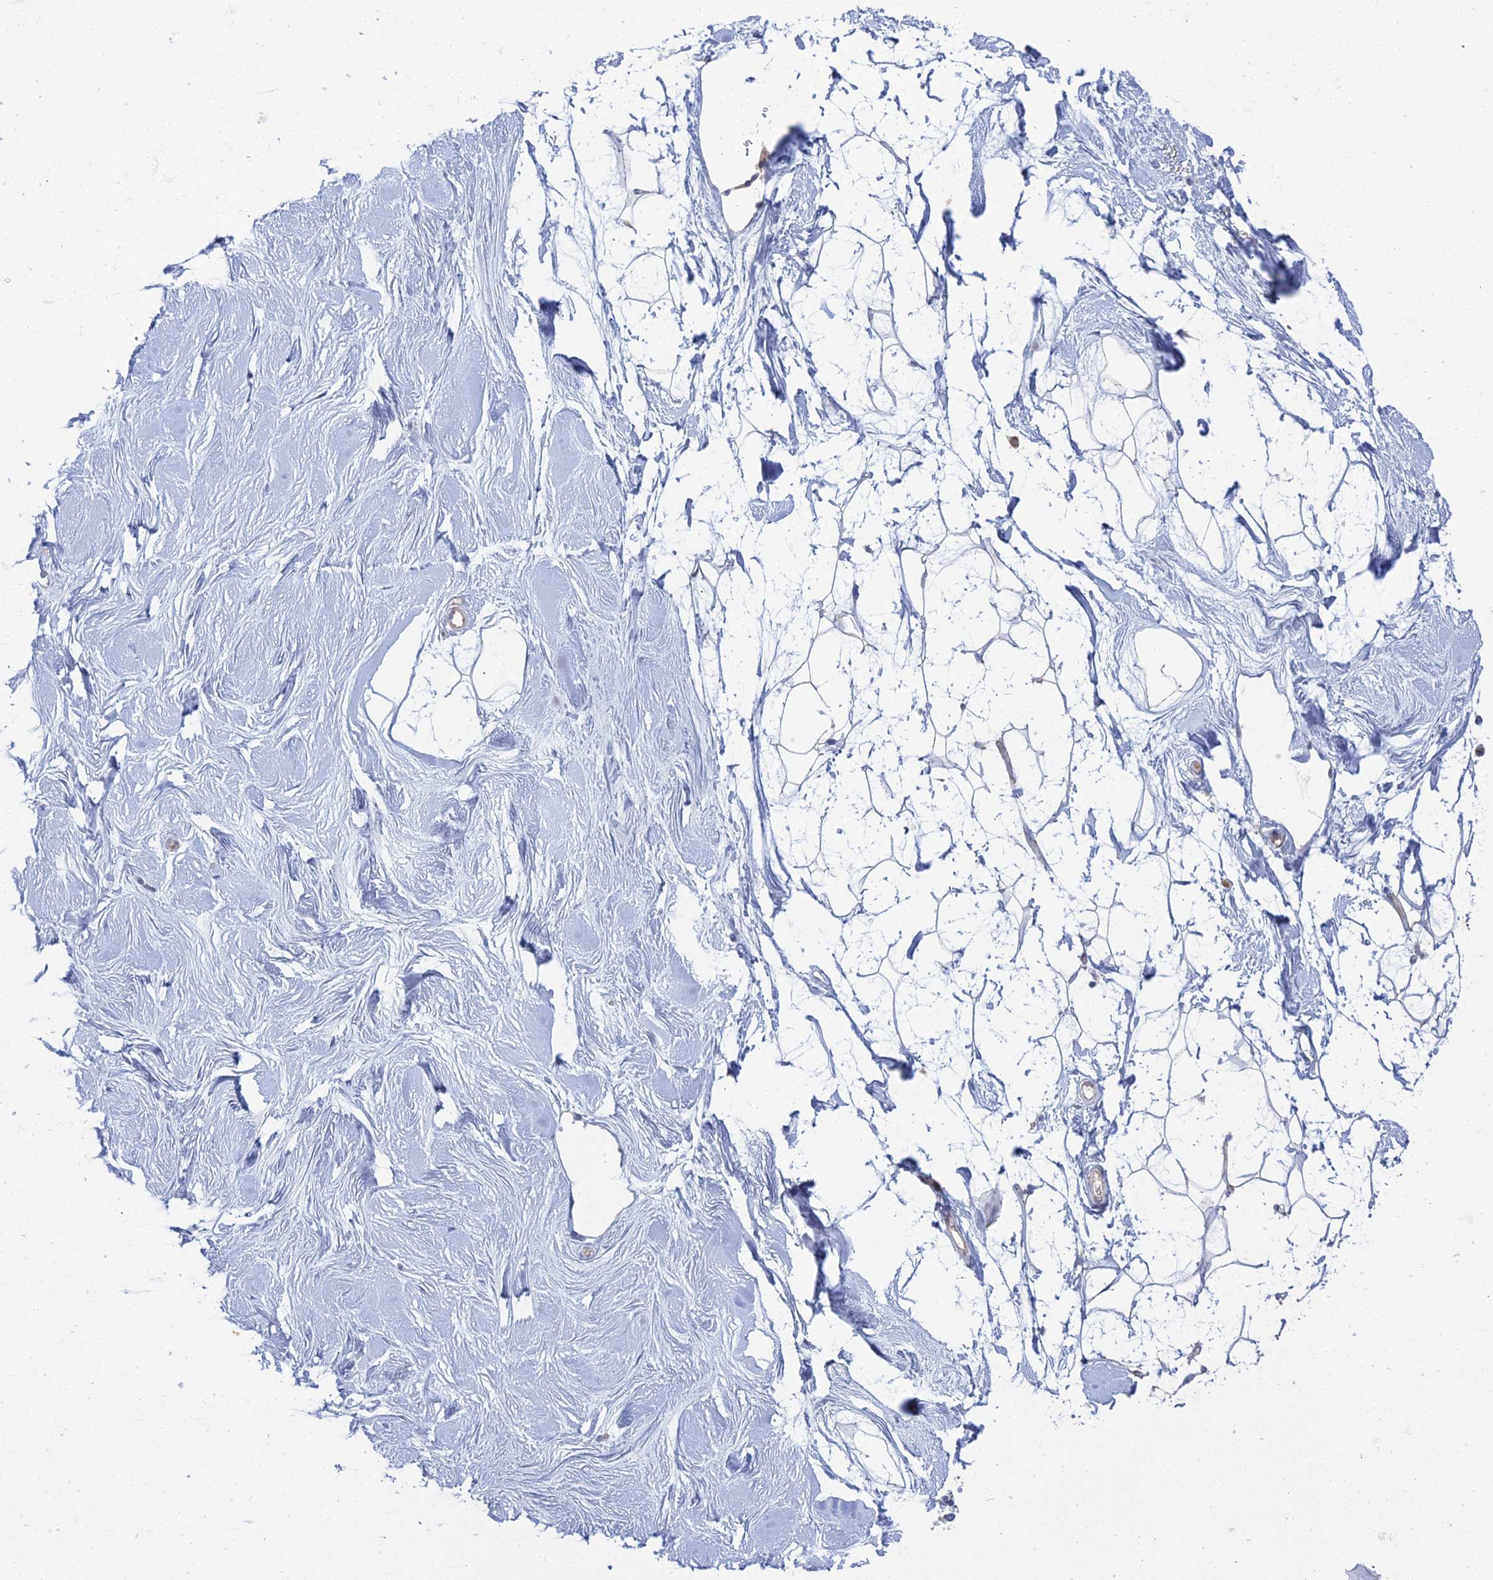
{"staining": {"intensity": "negative", "quantity": "none", "location": "none"}, "tissue": "breast", "cell_type": "Adipocytes", "image_type": "normal", "snomed": [{"axis": "morphology", "description": "Normal tissue, NOS"}, {"axis": "topography", "description": "Breast"}], "caption": "IHC micrograph of unremarkable breast stained for a protein (brown), which exhibits no expression in adipocytes.", "gene": "ARL16", "patient": {"sex": "female", "age": 26}}